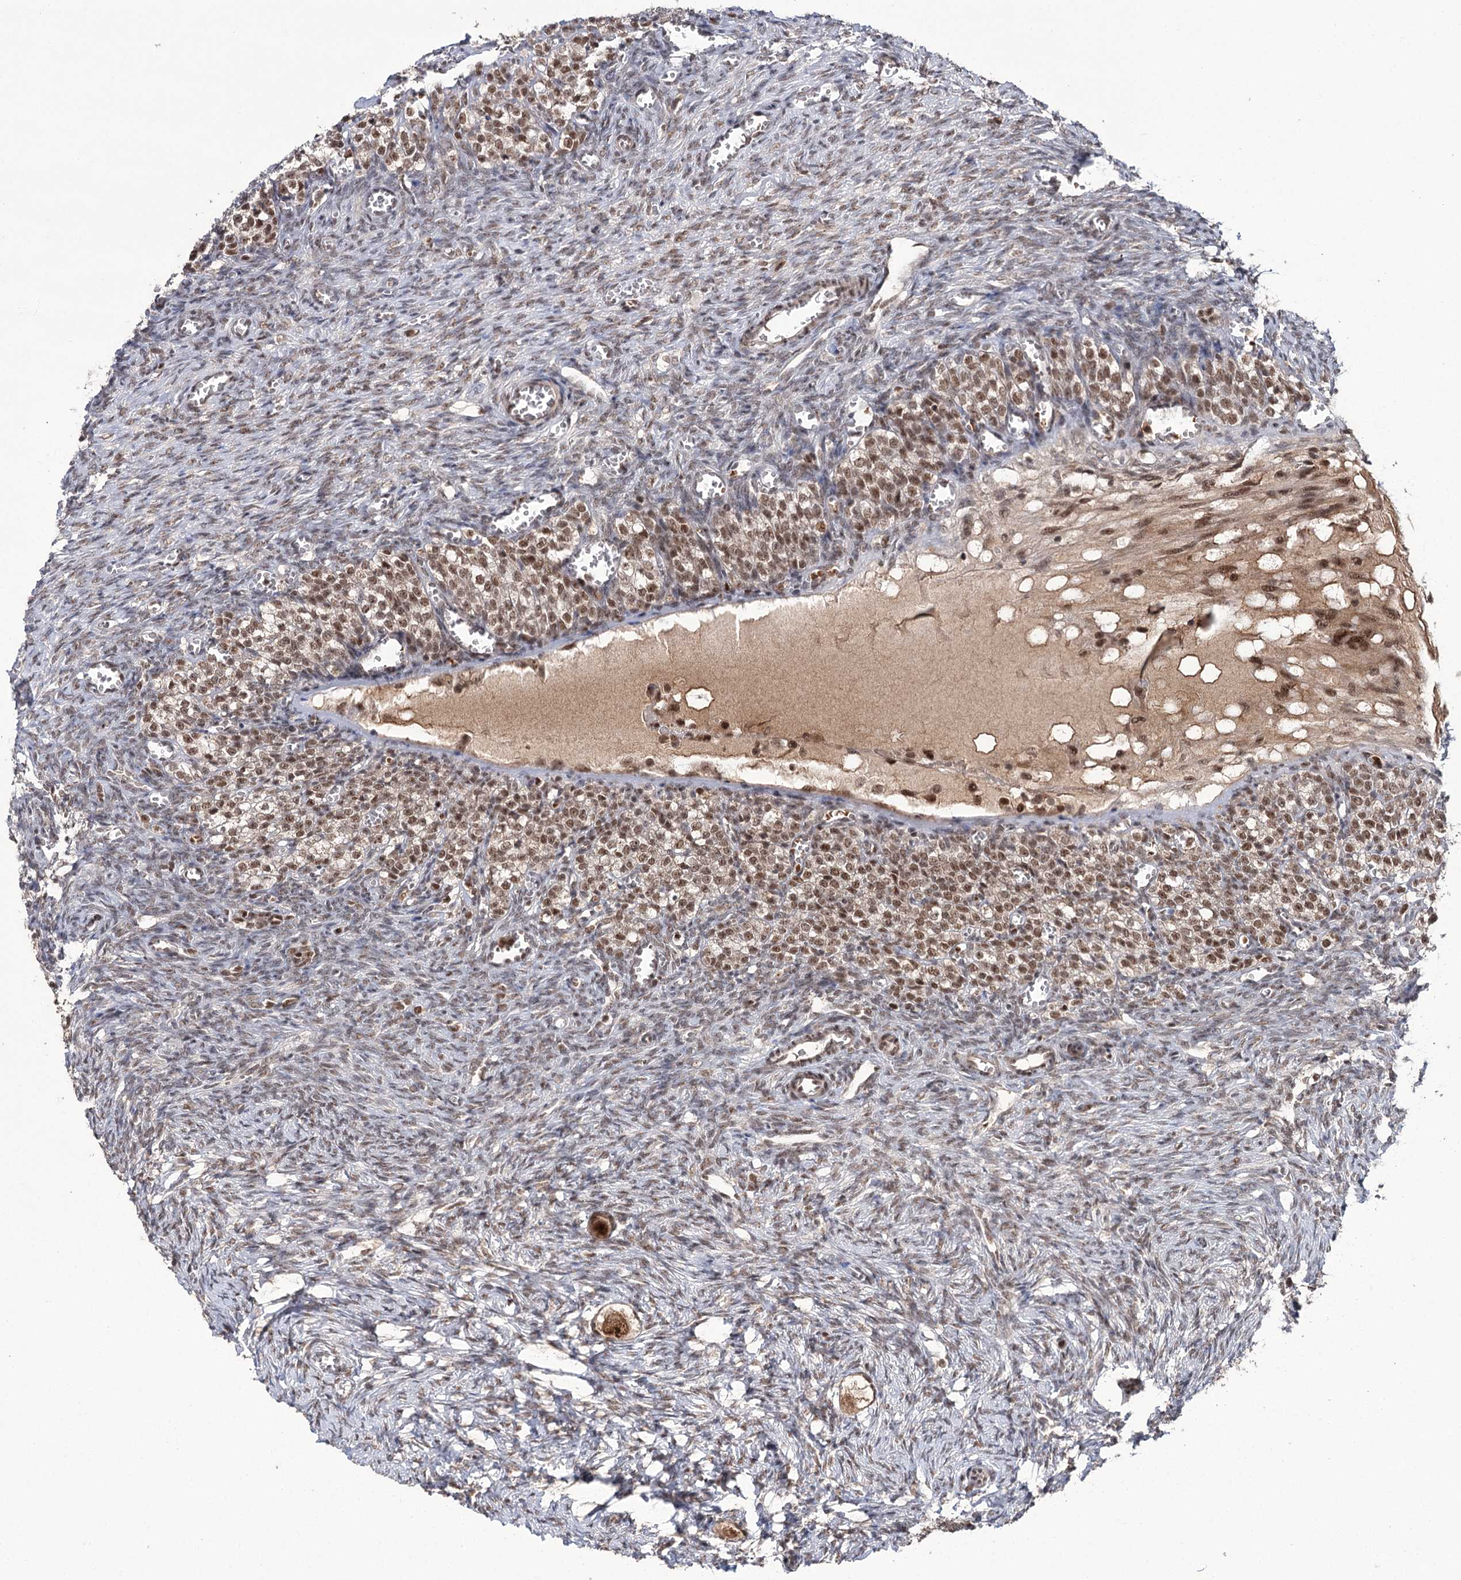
{"staining": {"intensity": "strong", "quantity": ">75%", "location": "cytoplasmic/membranous,nuclear"}, "tissue": "ovary", "cell_type": "Follicle cells", "image_type": "normal", "snomed": [{"axis": "morphology", "description": "Normal tissue, NOS"}, {"axis": "topography", "description": "Ovary"}], "caption": "Ovary stained with a brown dye demonstrates strong cytoplasmic/membranous,nuclear positive expression in approximately >75% of follicle cells.", "gene": "ERCC3", "patient": {"sex": "female", "age": 27}}